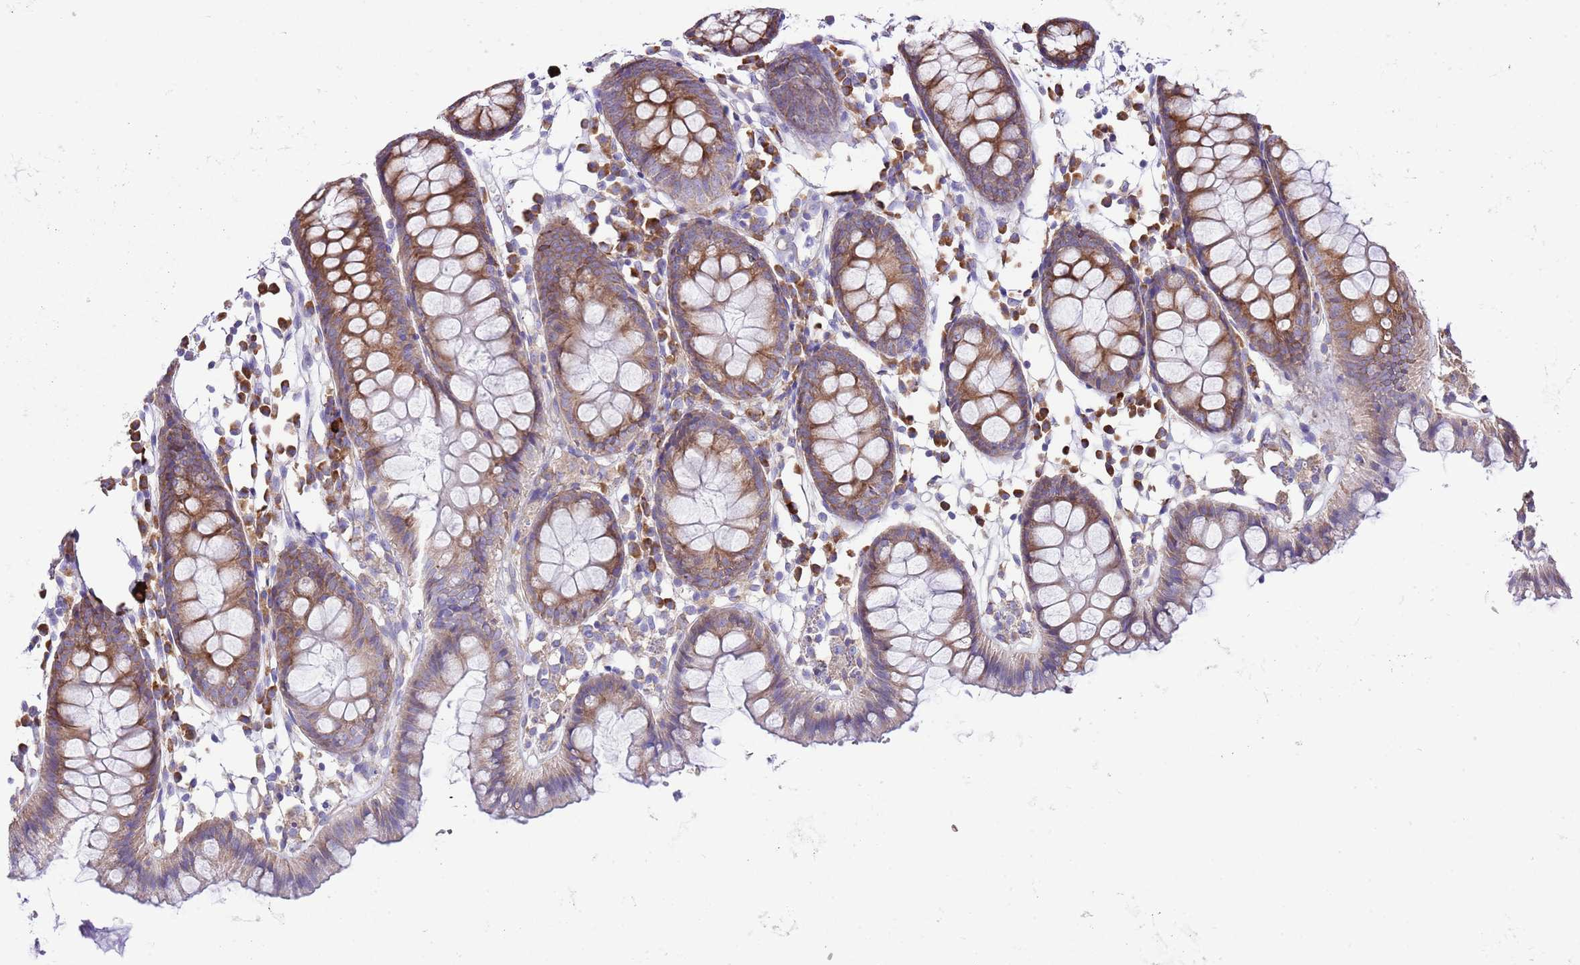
{"staining": {"intensity": "negative", "quantity": "none", "location": "none"}, "tissue": "colon", "cell_type": "Endothelial cells", "image_type": "normal", "snomed": [{"axis": "morphology", "description": "Normal tissue, NOS"}, {"axis": "topography", "description": "Colon"}], "caption": "DAB (3,3'-diaminobenzidine) immunohistochemical staining of unremarkable human colon demonstrates no significant staining in endothelial cells. (Brightfield microscopy of DAB IHC at high magnification).", "gene": "RPS10", "patient": {"sex": "female", "age": 84}}